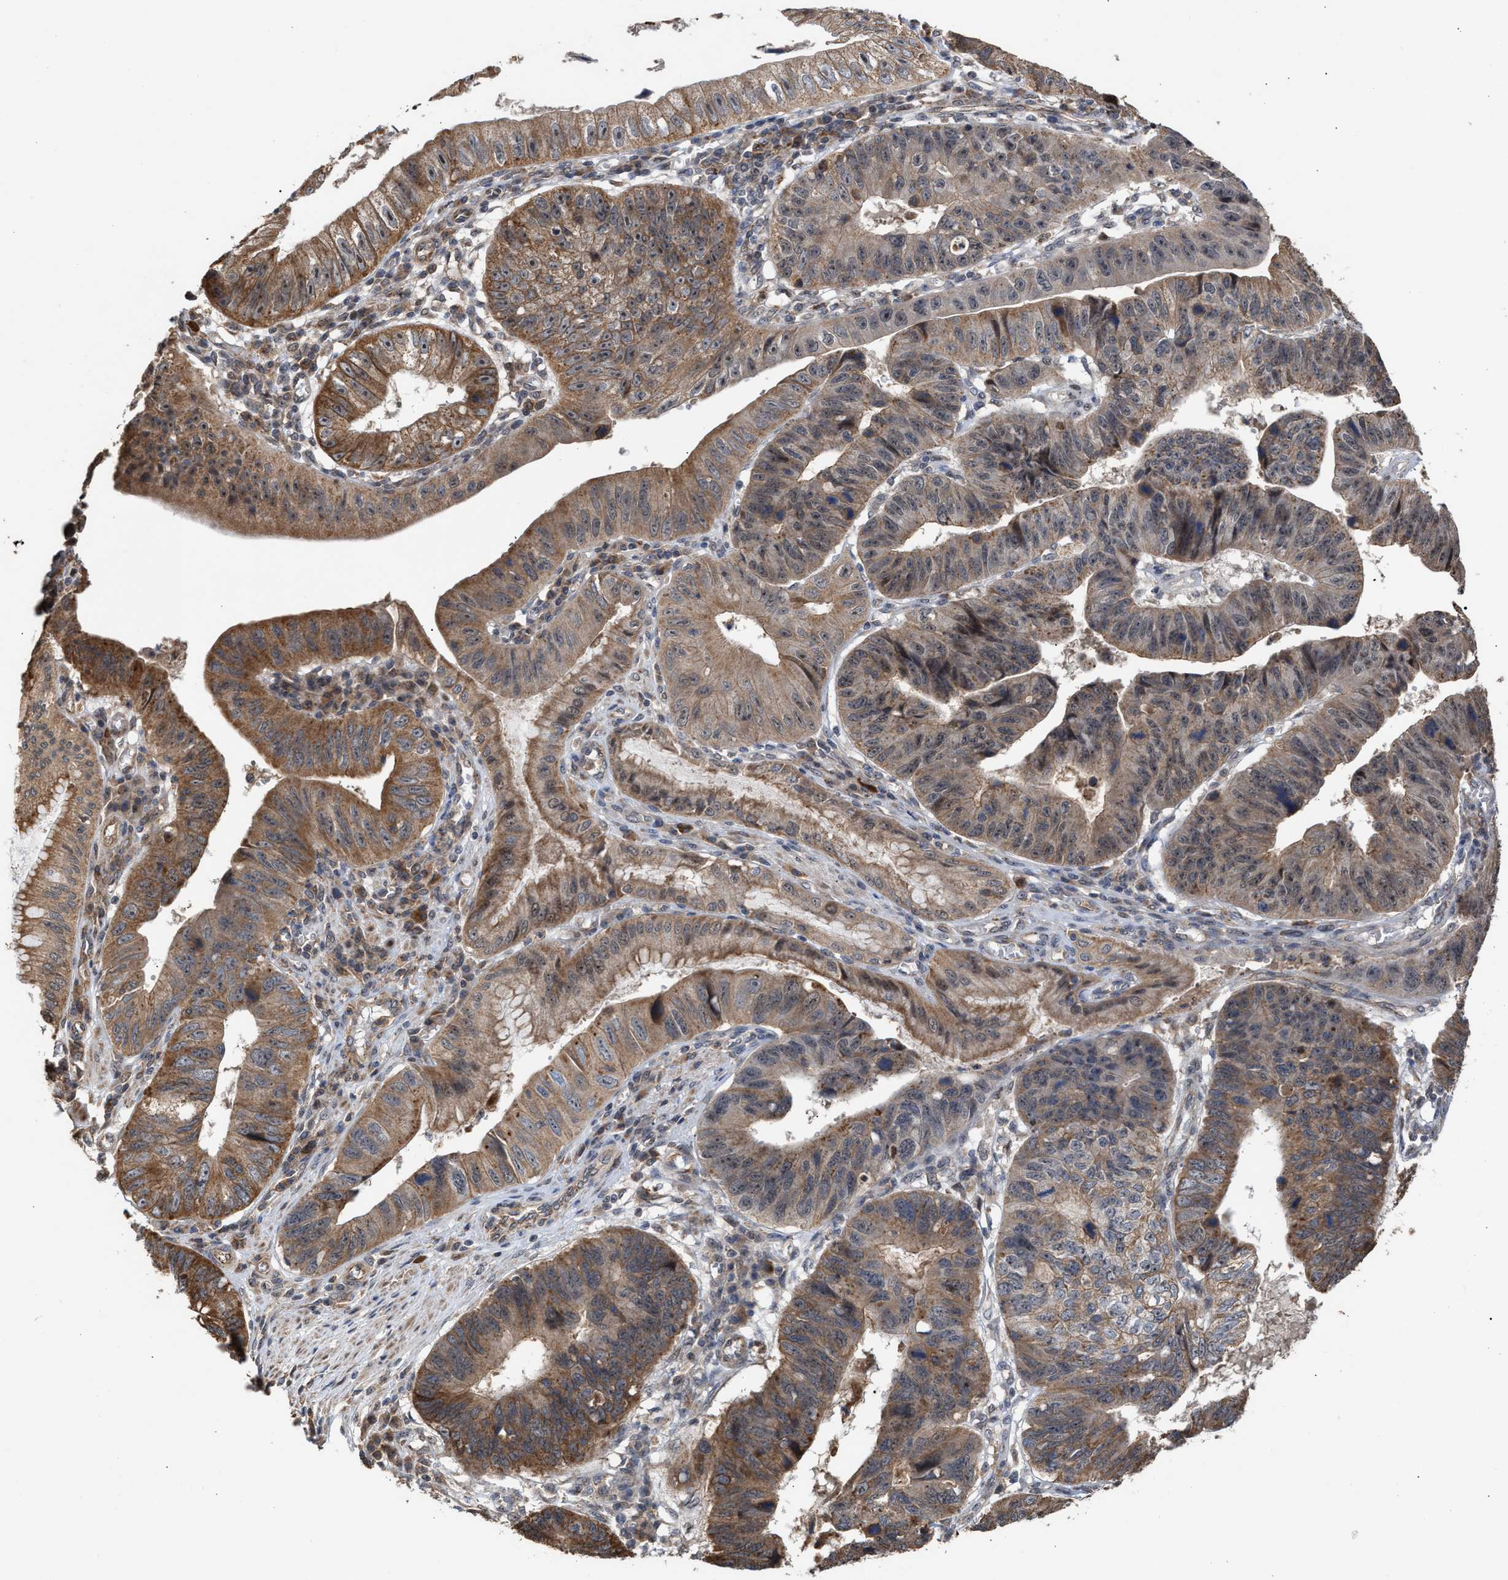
{"staining": {"intensity": "moderate", "quantity": ">75%", "location": "cytoplasmic/membranous"}, "tissue": "stomach cancer", "cell_type": "Tumor cells", "image_type": "cancer", "snomed": [{"axis": "morphology", "description": "Adenocarcinoma, NOS"}, {"axis": "topography", "description": "Stomach"}], "caption": "Moderate cytoplasmic/membranous positivity for a protein is seen in approximately >75% of tumor cells of stomach cancer using immunohistochemistry (IHC).", "gene": "EXOSC2", "patient": {"sex": "male", "age": 59}}